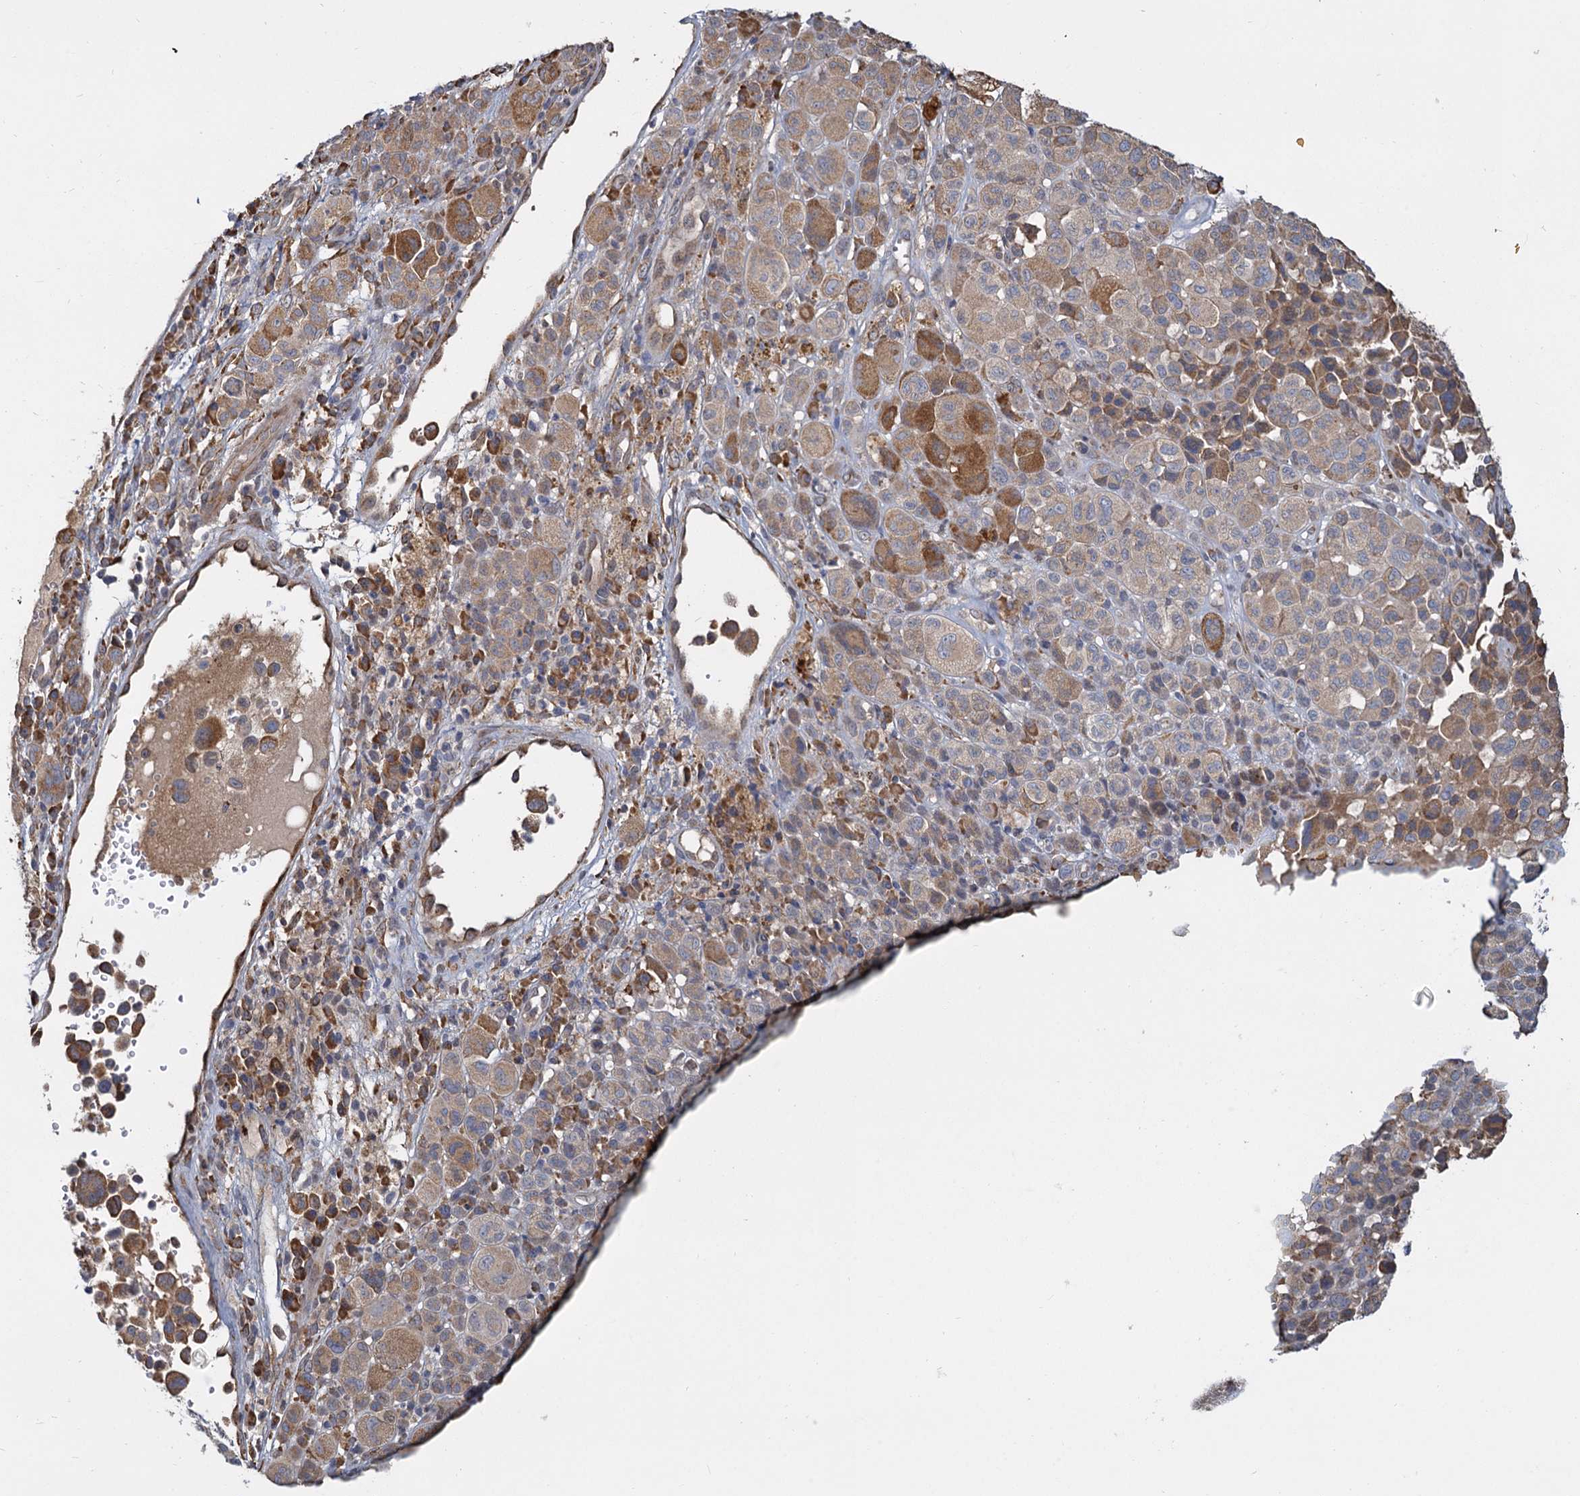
{"staining": {"intensity": "weak", "quantity": ">75%", "location": "cytoplasmic/membranous"}, "tissue": "melanoma", "cell_type": "Tumor cells", "image_type": "cancer", "snomed": [{"axis": "morphology", "description": "Malignant melanoma, NOS"}, {"axis": "topography", "description": "Skin of trunk"}], "caption": "Melanoma stained with a brown dye displays weak cytoplasmic/membranous positive staining in approximately >75% of tumor cells.", "gene": "LRRC51", "patient": {"sex": "male", "age": 71}}